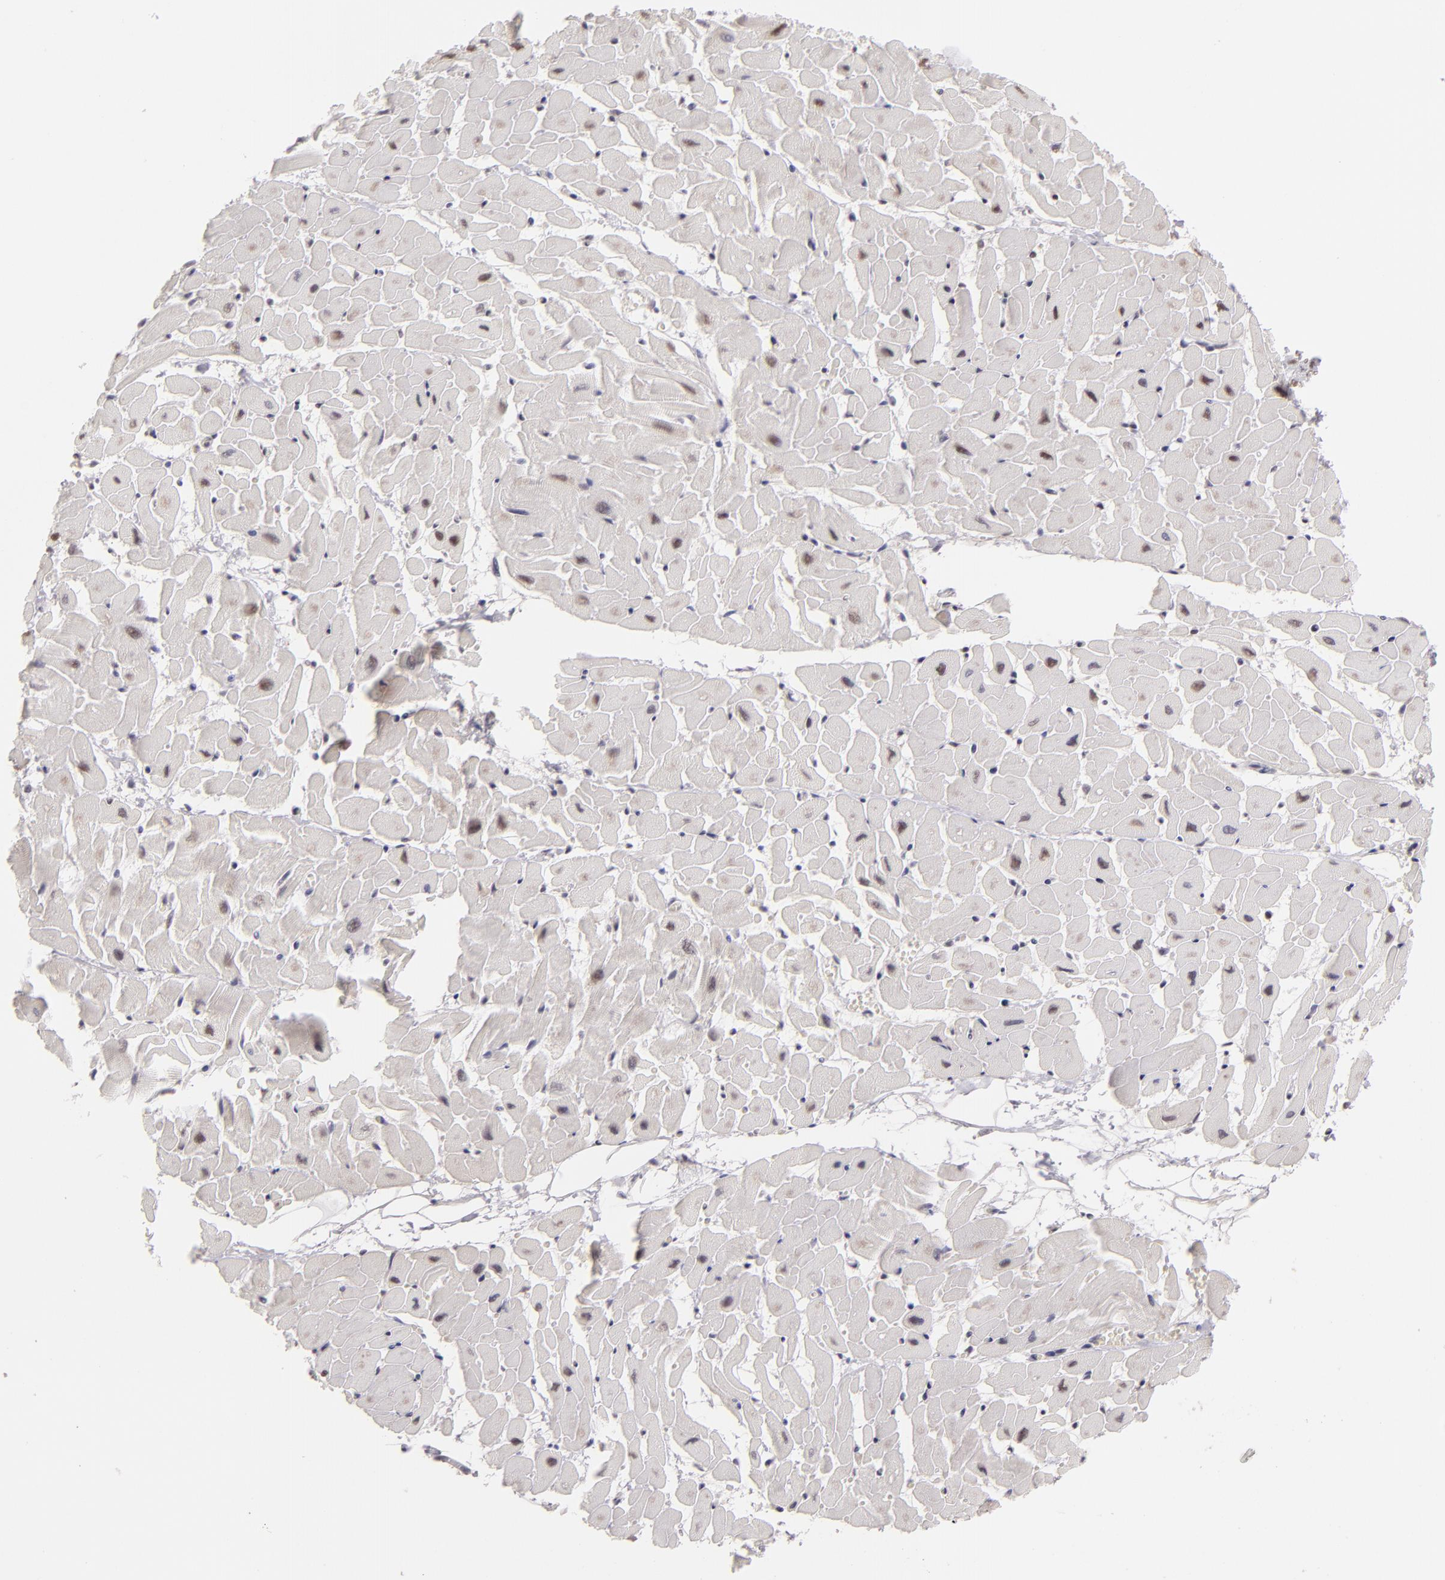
{"staining": {"intensity": "weak", "quantity": "<25%", "location": "nuclear"}, "tissue": "heart muscle", "cell_type": "Cardiomyocytes", "image_type": "normal", "snomed": [{"axis": "morphology", "description": "Normal tissue, NOS"}, {"axis": "topography", "description": "Heart"}], "caption": "This is a image of immunohistochemistry staining of normal heart muscle, which shows no staining in cardiomyocytes.", "gene": "INTS6", "patient": {"sex": "female", "age": 19}}